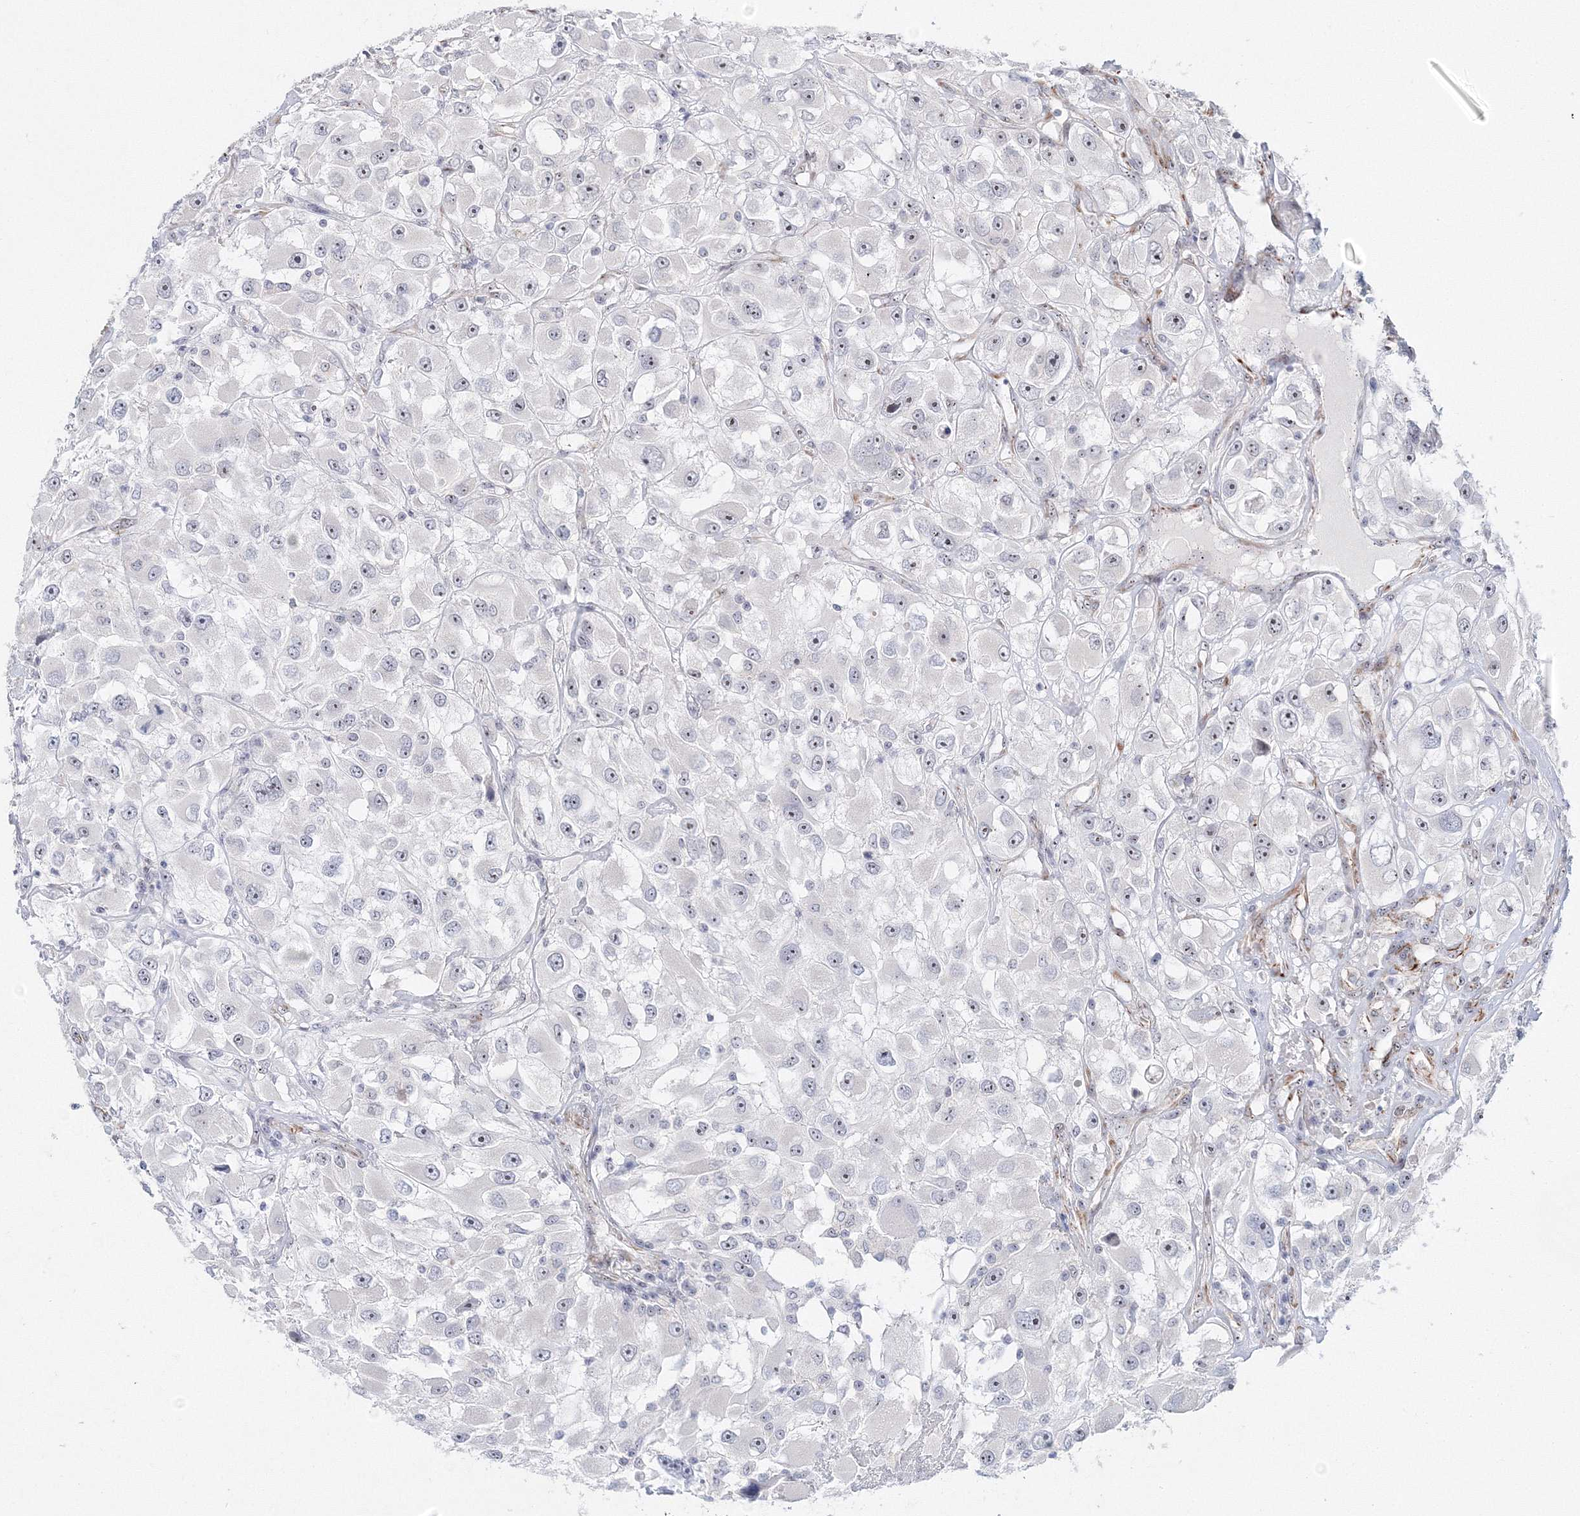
{"staining": {"intensity": "moderate", "quantity": "<25%", "location": "nuclear"}, "tissue": "renal cancer", "cell_type": "Tumor cells", "image_type": "cancer", "snomed": [{"axis": "morphology", "description": "Adenocarcinoma, NOS"}, {"axis": "topography", "description": "Kidney"}], "caption": "Immunohistochemistry (DAB) staining of human renal adenocarcinoma displays moderate nuclear protein expression in about <25% of tumor cells.", "gene": "SIRT7", "patient": {"sex": "female", "age": 52}}